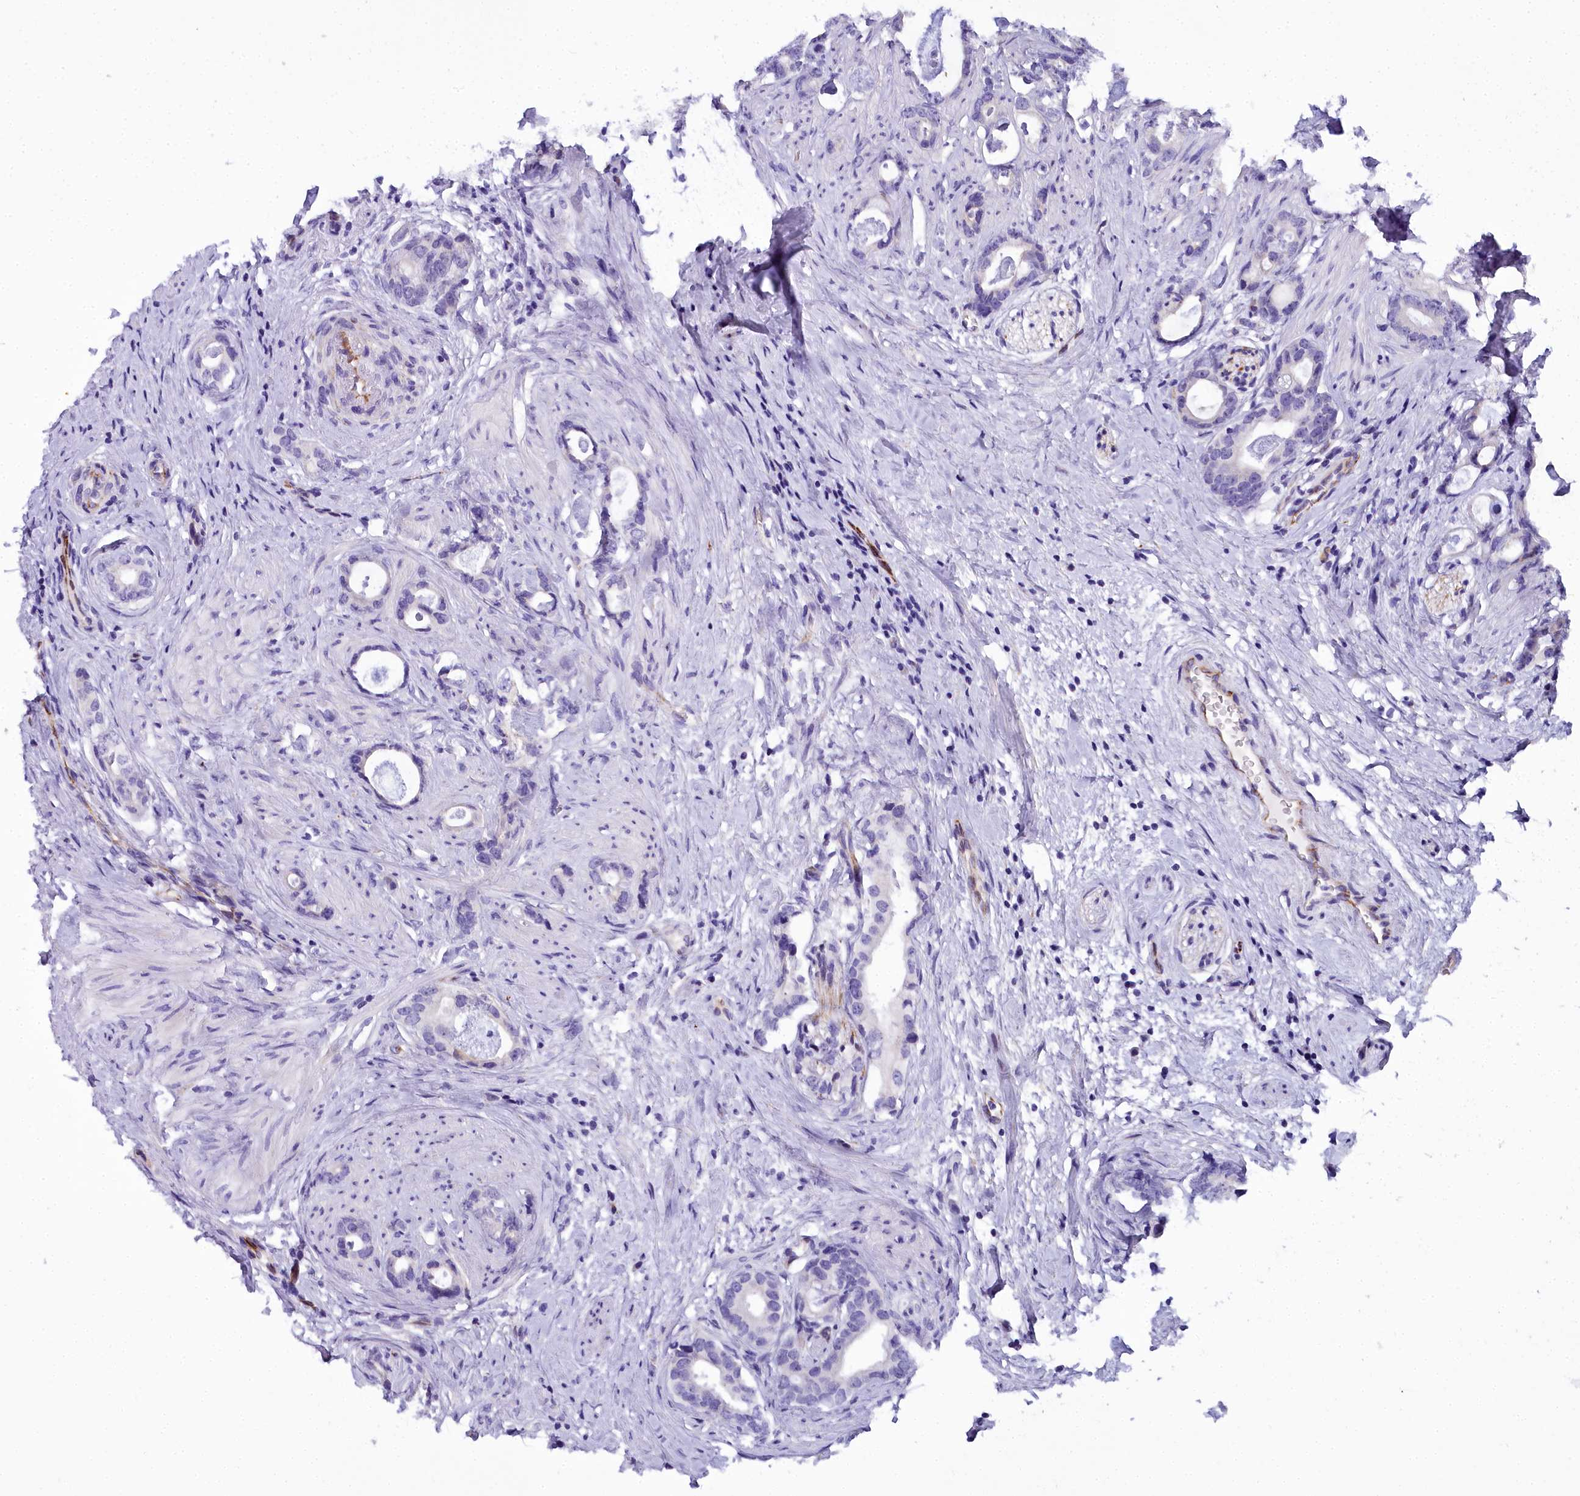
{"staining": {"intensity": "negative", "quantity": "none", "location": "none"}, "tissue": "prostate cancer", "cell_type": "Tumor cells", "image_type": "cancer", "snomed": [{"axis": "morphology", "description": "Adenocarcinoma, Low grade"}, {"axis": "topography", "description": "Prostate"}], "caption": "Histopathology image shows no significant protein positivity in tumor cells of prostate cancer (low-grade adenocarcinoma).", "gene": "TIMM22", "patient": {"sex": "male", "age": 63}}